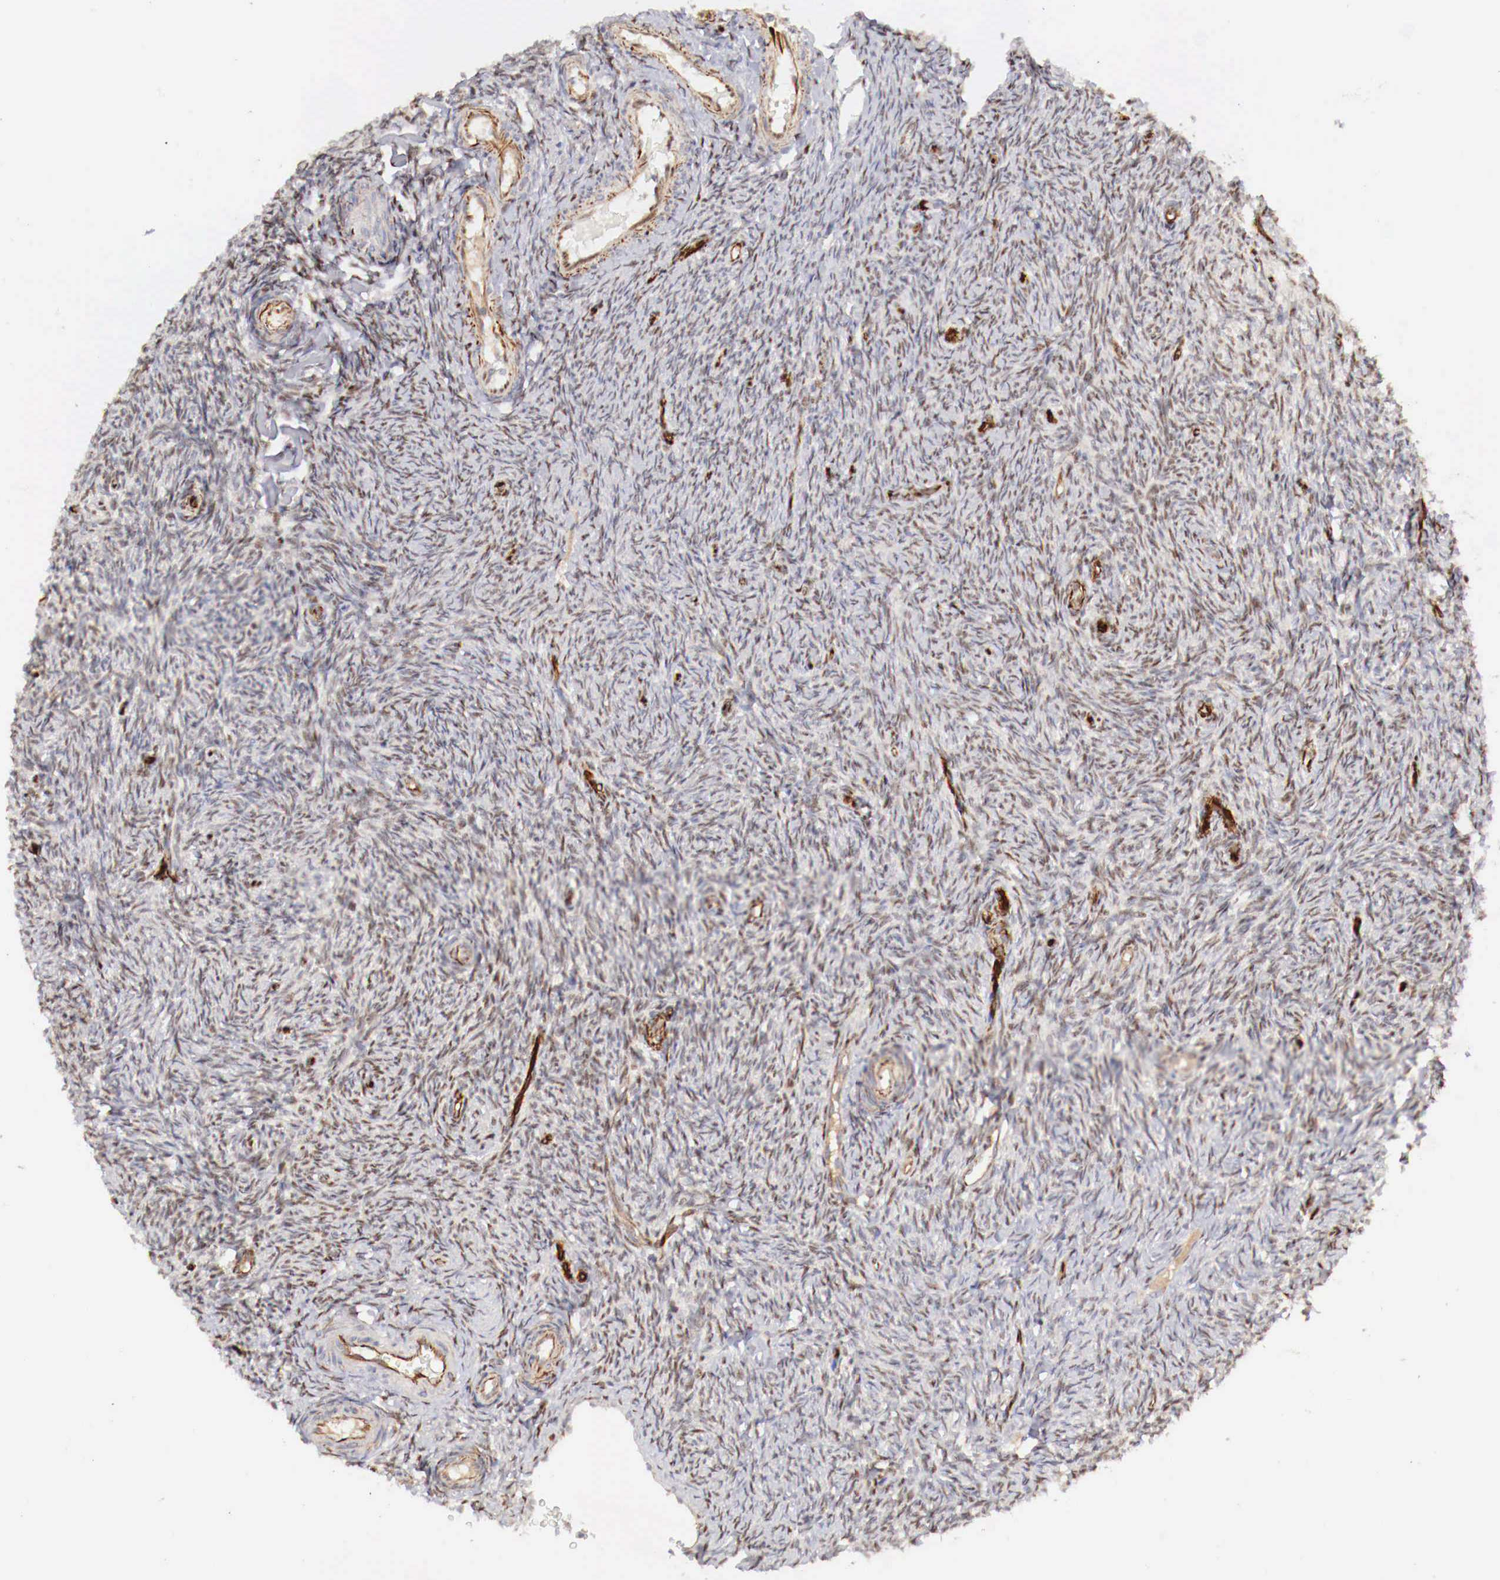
{"staining": {"intensity": "moderate", "quantity": "25%-75%", "location": "nuclear"}, "tissue": "ovary", "cell_type": "Ovarian stroma cells", "image_type": "normal", "snomed": [{"axis": "morphology", "description": "Normal tissue, NOS"}, {"axis": "topography", "description": "Ovary"}], "caption": "Brown immunohistochemical staining in normal human ovary demonstrates moderate nuclear expression in about 25%-75% of ovarian stroma cells. (DAB IHC with brightfield microscopy, high magnification).", "gene": "WT1", "patient": {"sex": "female", "age": 32}}